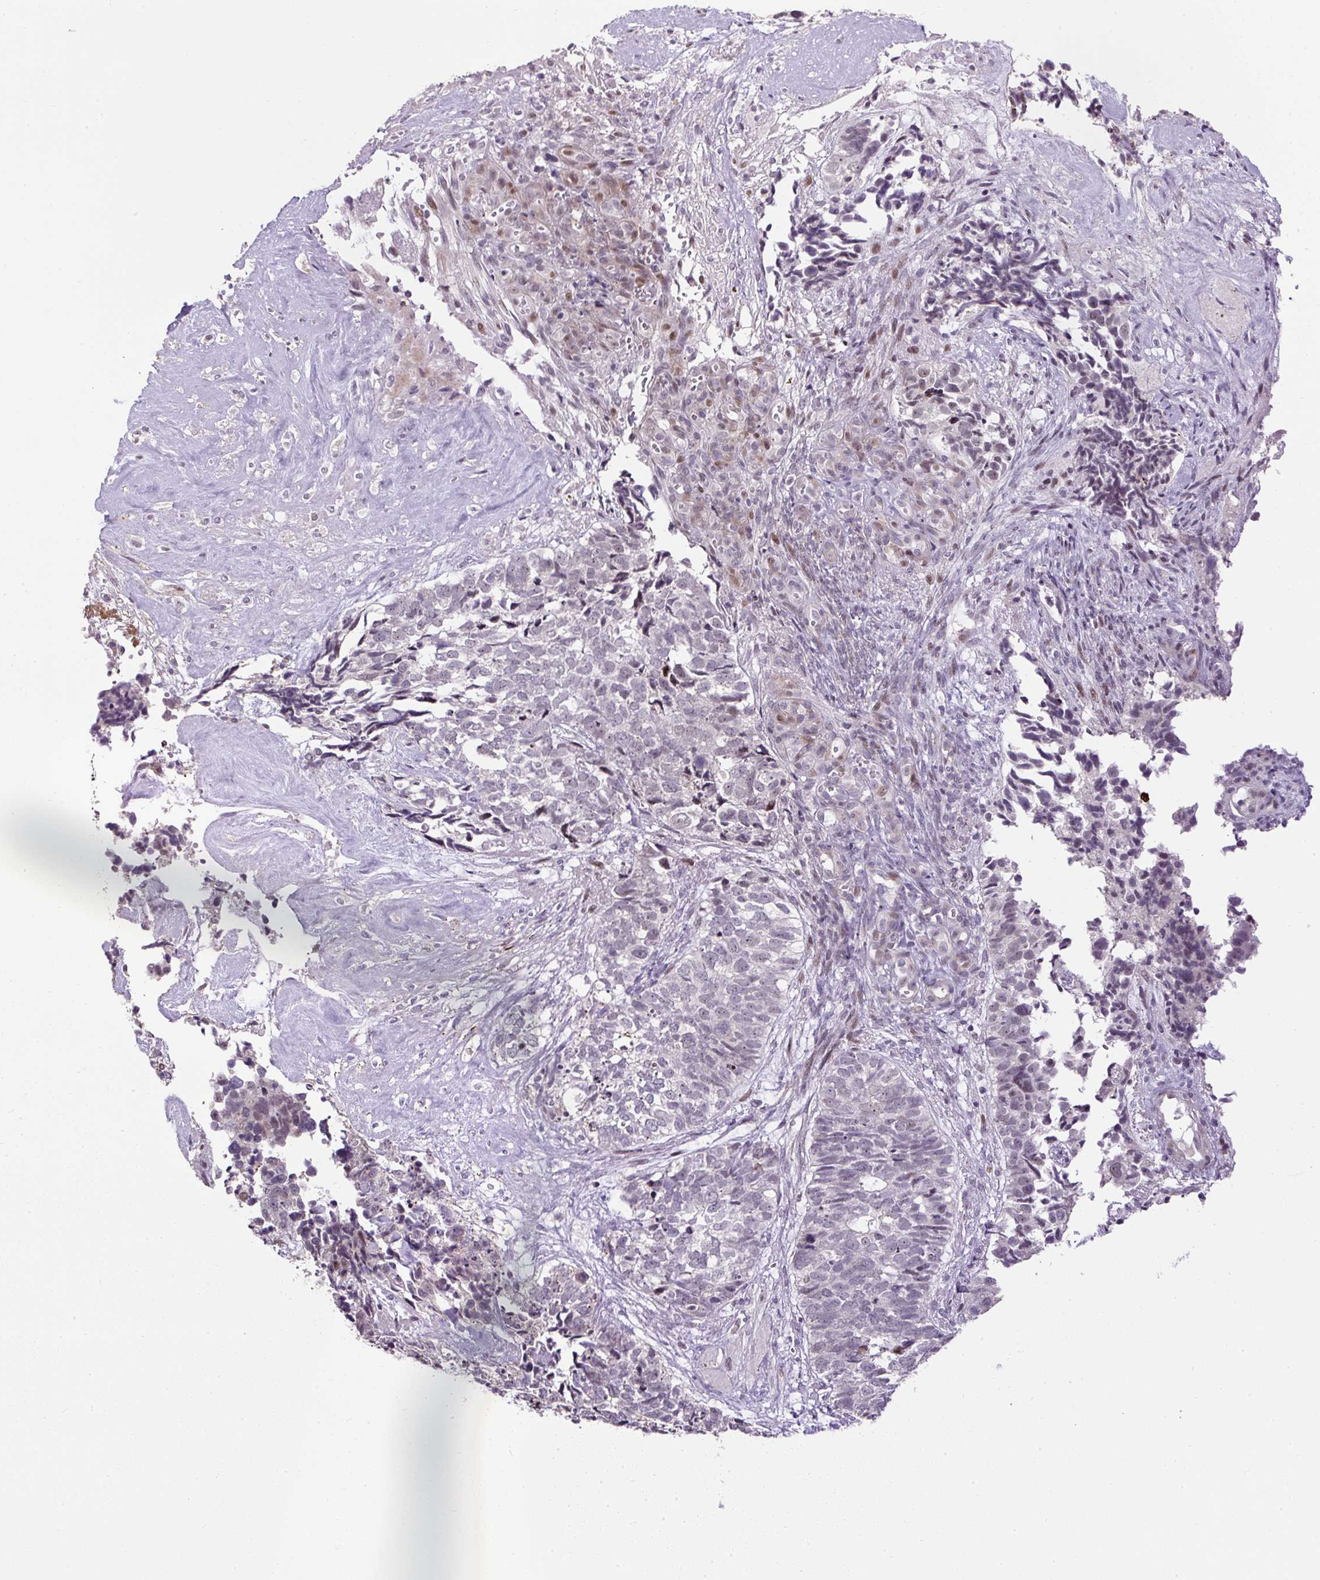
{"staining": {"intensity": "moderate", "quantity": "<25%", "location": "nuclear"}, "tissue": "cervical cancer", "cell_type": "Tumor cells", "image_type": "cancer", "snomed": [{"axis": "morphology", "description": "Squamous cell carcinoma, NOS"}, {"axis": "topography", "description": "Cervix"}], "caption": "Squamous cell carcinoma (cervical) stained with IHC demonstrates moderate nuclear positivity in about <25% of tumor cells.", "gene": "ARHGEF18", "patient": {"sex": "female", "age": 63}}